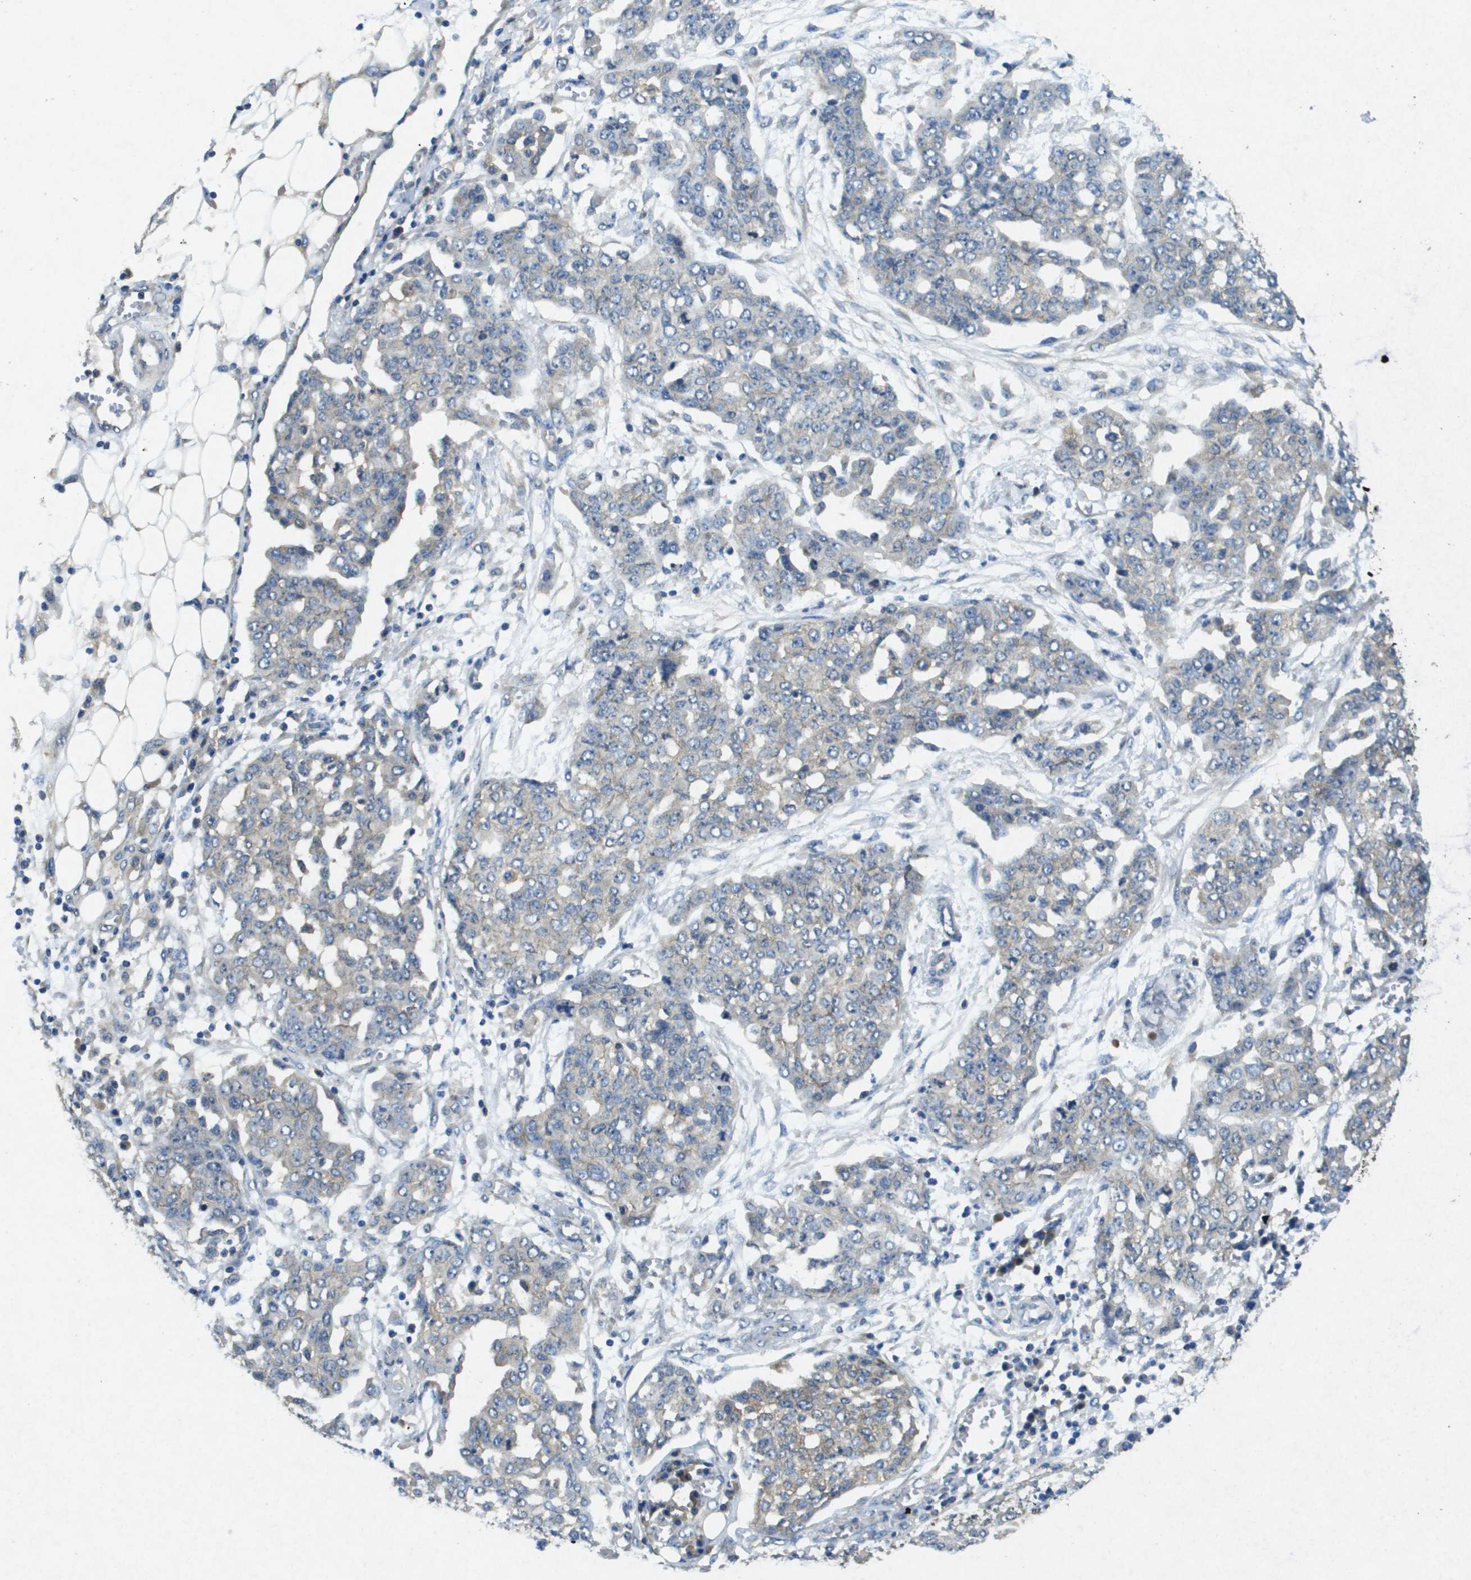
{"staining": {"intensity": "moderate", "quantity": "<25%", "location": "cytoplasmic/membranous"}, "tissue": "ovarian cancer", "cell_type": "Tumor cells", "image_type": "cancer", "snomed": [{"axis": "morphology", "description": "Cystadenocarcinoma, serous, NOS"}, {"axis": "topography", "description": "Soft tissue"}, {"axis": "topography", "description": "Ovary"}], "caption": "Ovarian cancer stained for a protein exhibits moderate cytoplasmic/membranous positivity in tumor cells.", "gene": "PTPRT", "patient": {"sex": "female", "age": 57}}